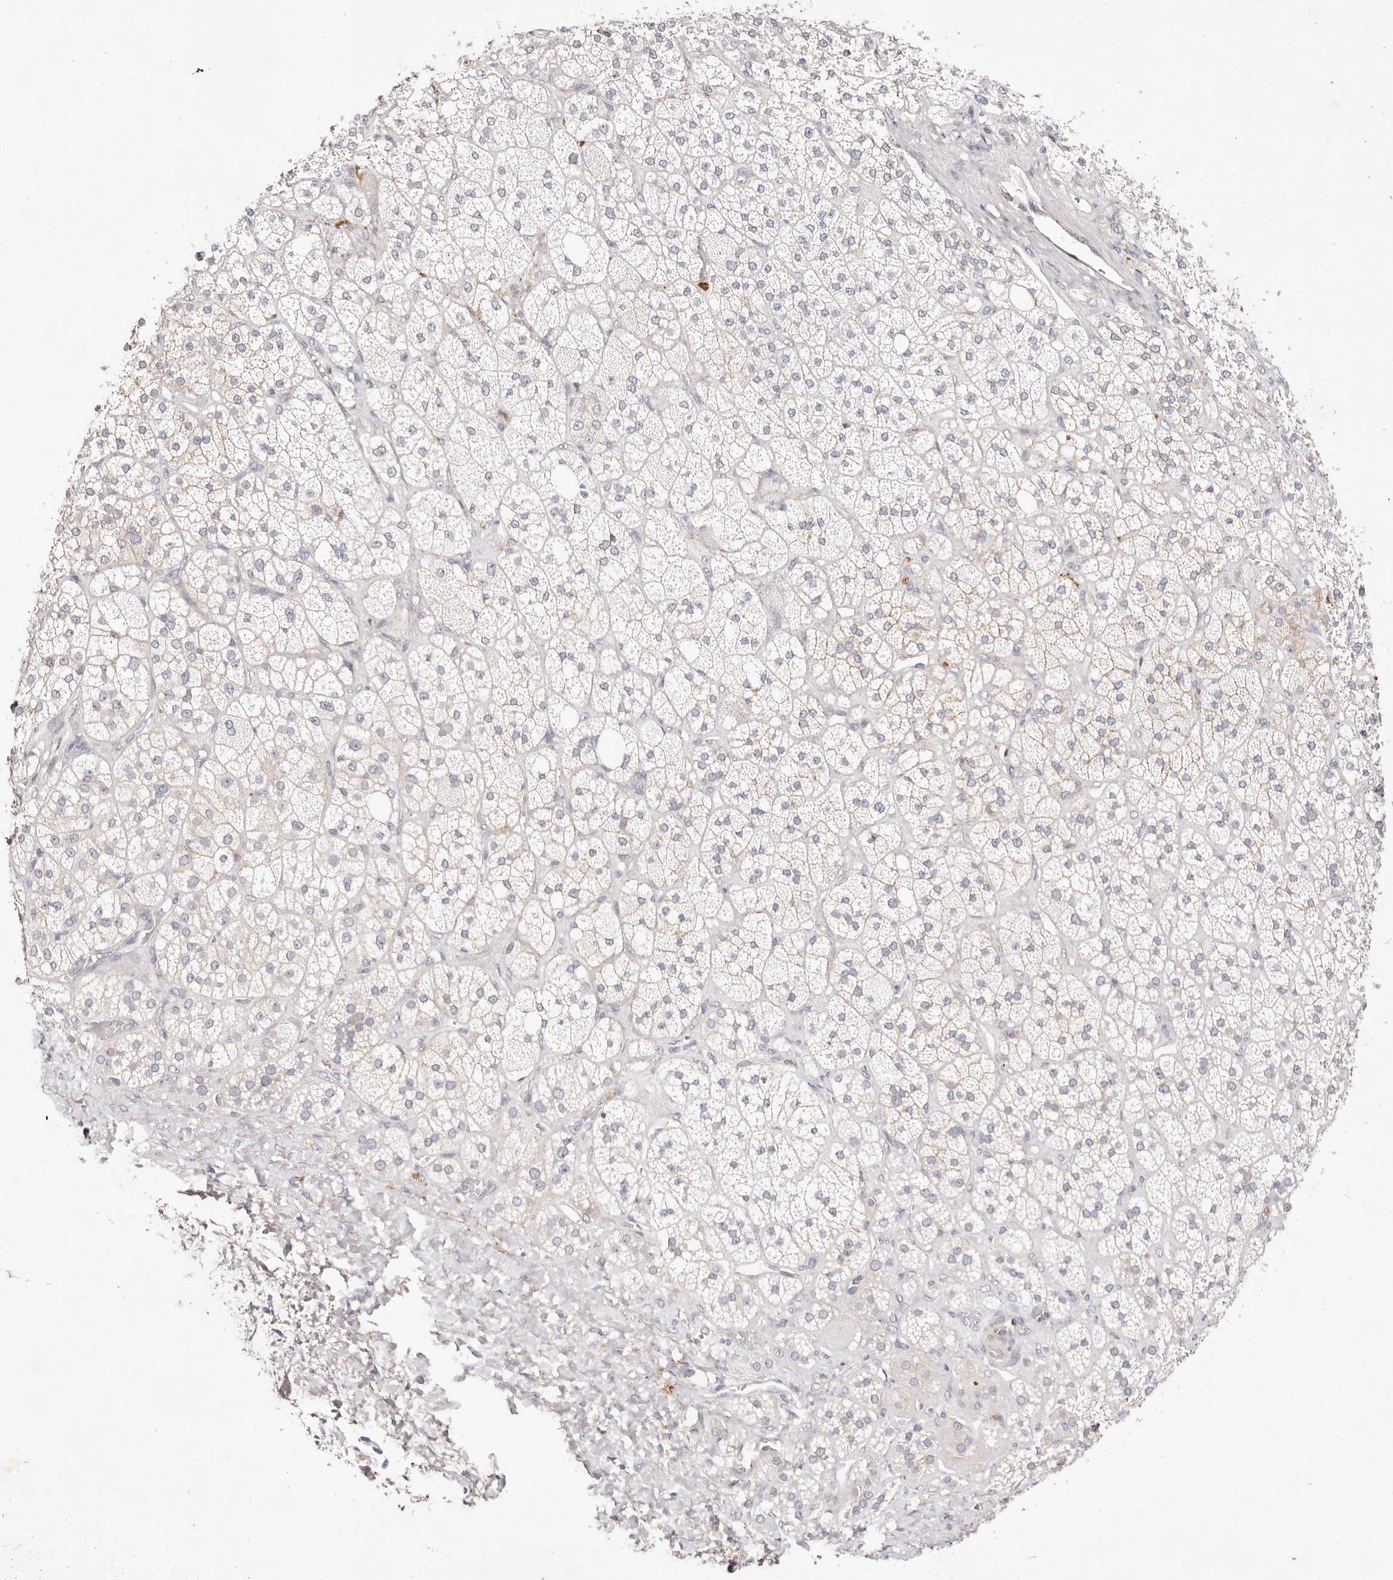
{"staining": {"intensity": "moderate", "quantity": "<25%", "location": "cytoplasmic/membranous"}, "tissue": "adrenal gland", "cell_type": "Glandular cells", "image_type": "normal", "snomed": [{"axis": "morphology", "description": "Normal tissue, NOS"}, {"axis": "topography", "description": "Adrenal gland"}], "caption": "High-power microscopy captured an IHC image of normal adrenal gland, revealing moderate cytoplasmic/membranous staining in about <25% of glandular cells.", "gene": "SLC35B2", "patient": {"sex": "male", "age": 61}}